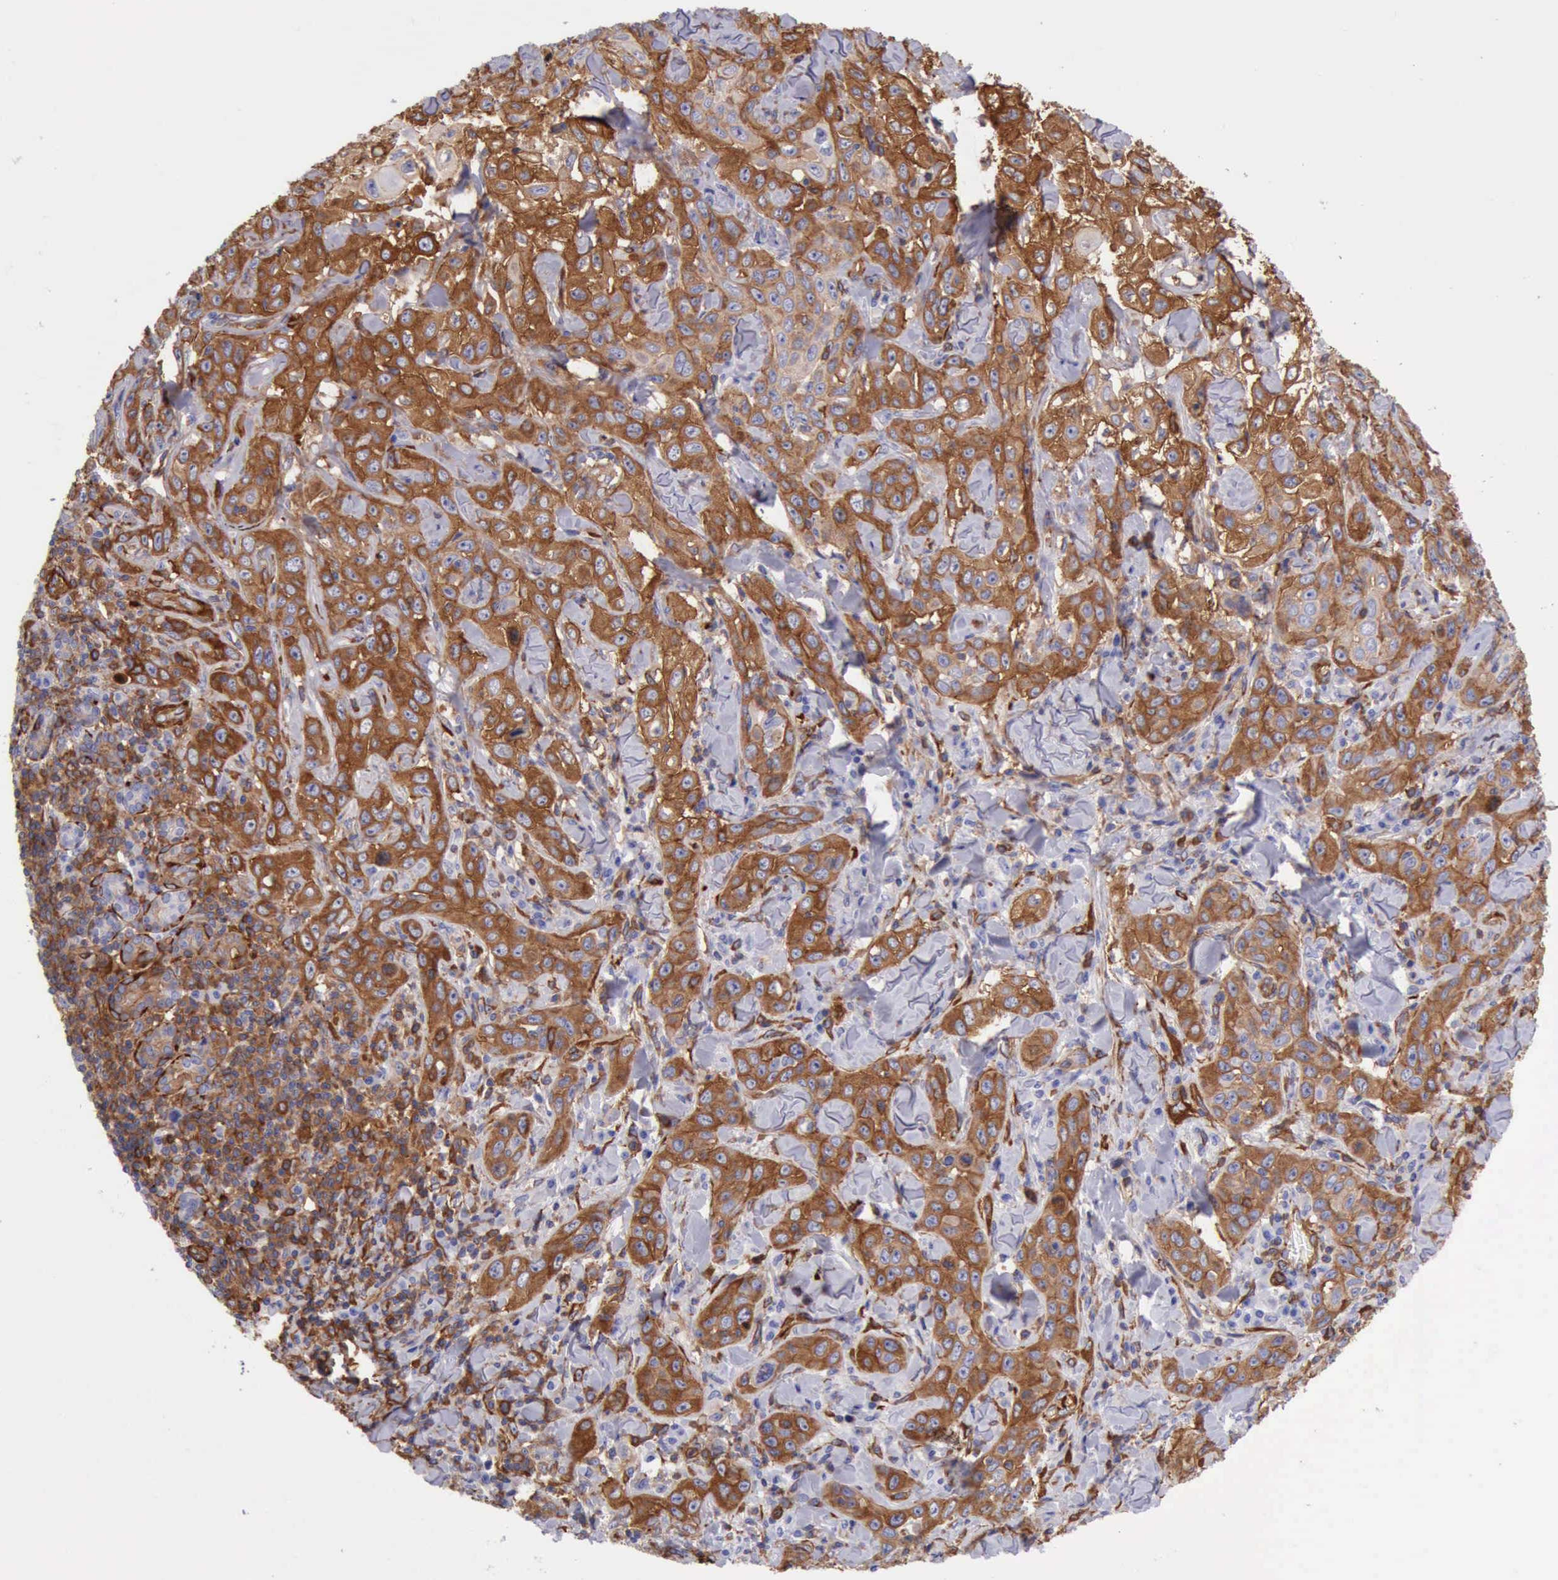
{"staining": {"intensity": "strong", "quantity": ">75%", "location": "cytoplasmic/membranous"}, "tissue": "skin cancer", "cell_type": "Tumor cells", "image_type": "cancer", "snomed": [{"axis": "morphology", "description": "Squamous cell carcinoma, NOS"}, {"axis": "topography", "description": "Skin"}], "caption": "Immunohistochemistry histopathology image of human squamous cell carcinoma (skin) stained for a protein (brown), which exhibits high levels of strong cytoplasmic/membranous expression in about >75% of tumor cells.", "gene": "FLNA", "patient": {"sex": "male", "age": 84}}